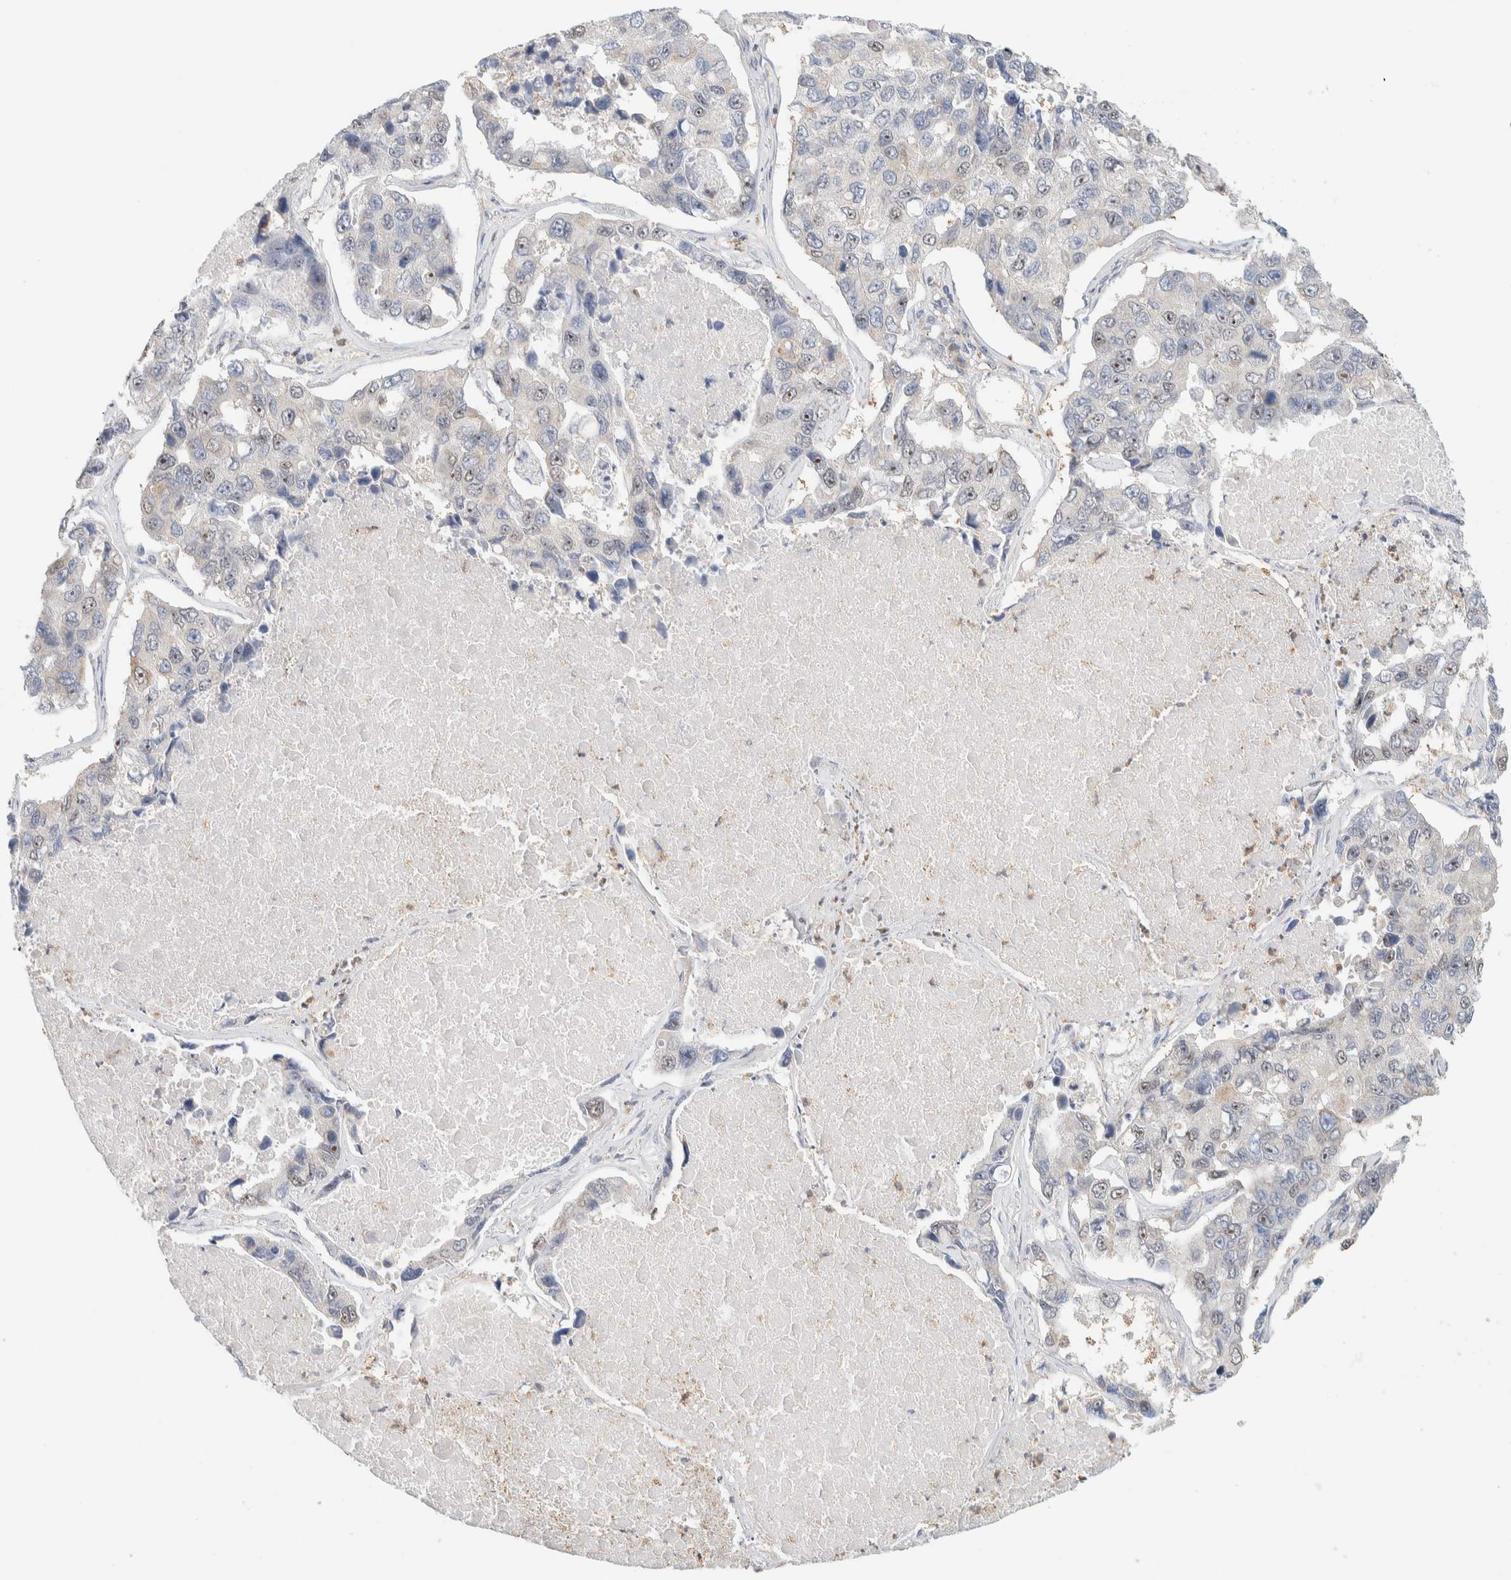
{"staining": {"intensity": "weak", "quantity": "<25%", "location": "nuclear"}, "tissue": "lung cancer", "cell_type": "Tumor cells", "image_type": "cancer", "snomed": [{"axis": "morphology", "description": "Adenocarcinoma, NOS"}, {"axis": "topography", "description": "Lung"}], "caption": "Lung cancer (adenocarcinoma) was stained to show a protein in brown. There is no significant expression in tumor cells.", "gene": "HDHD3", "patient": {"sex": "male", "age": 64}}